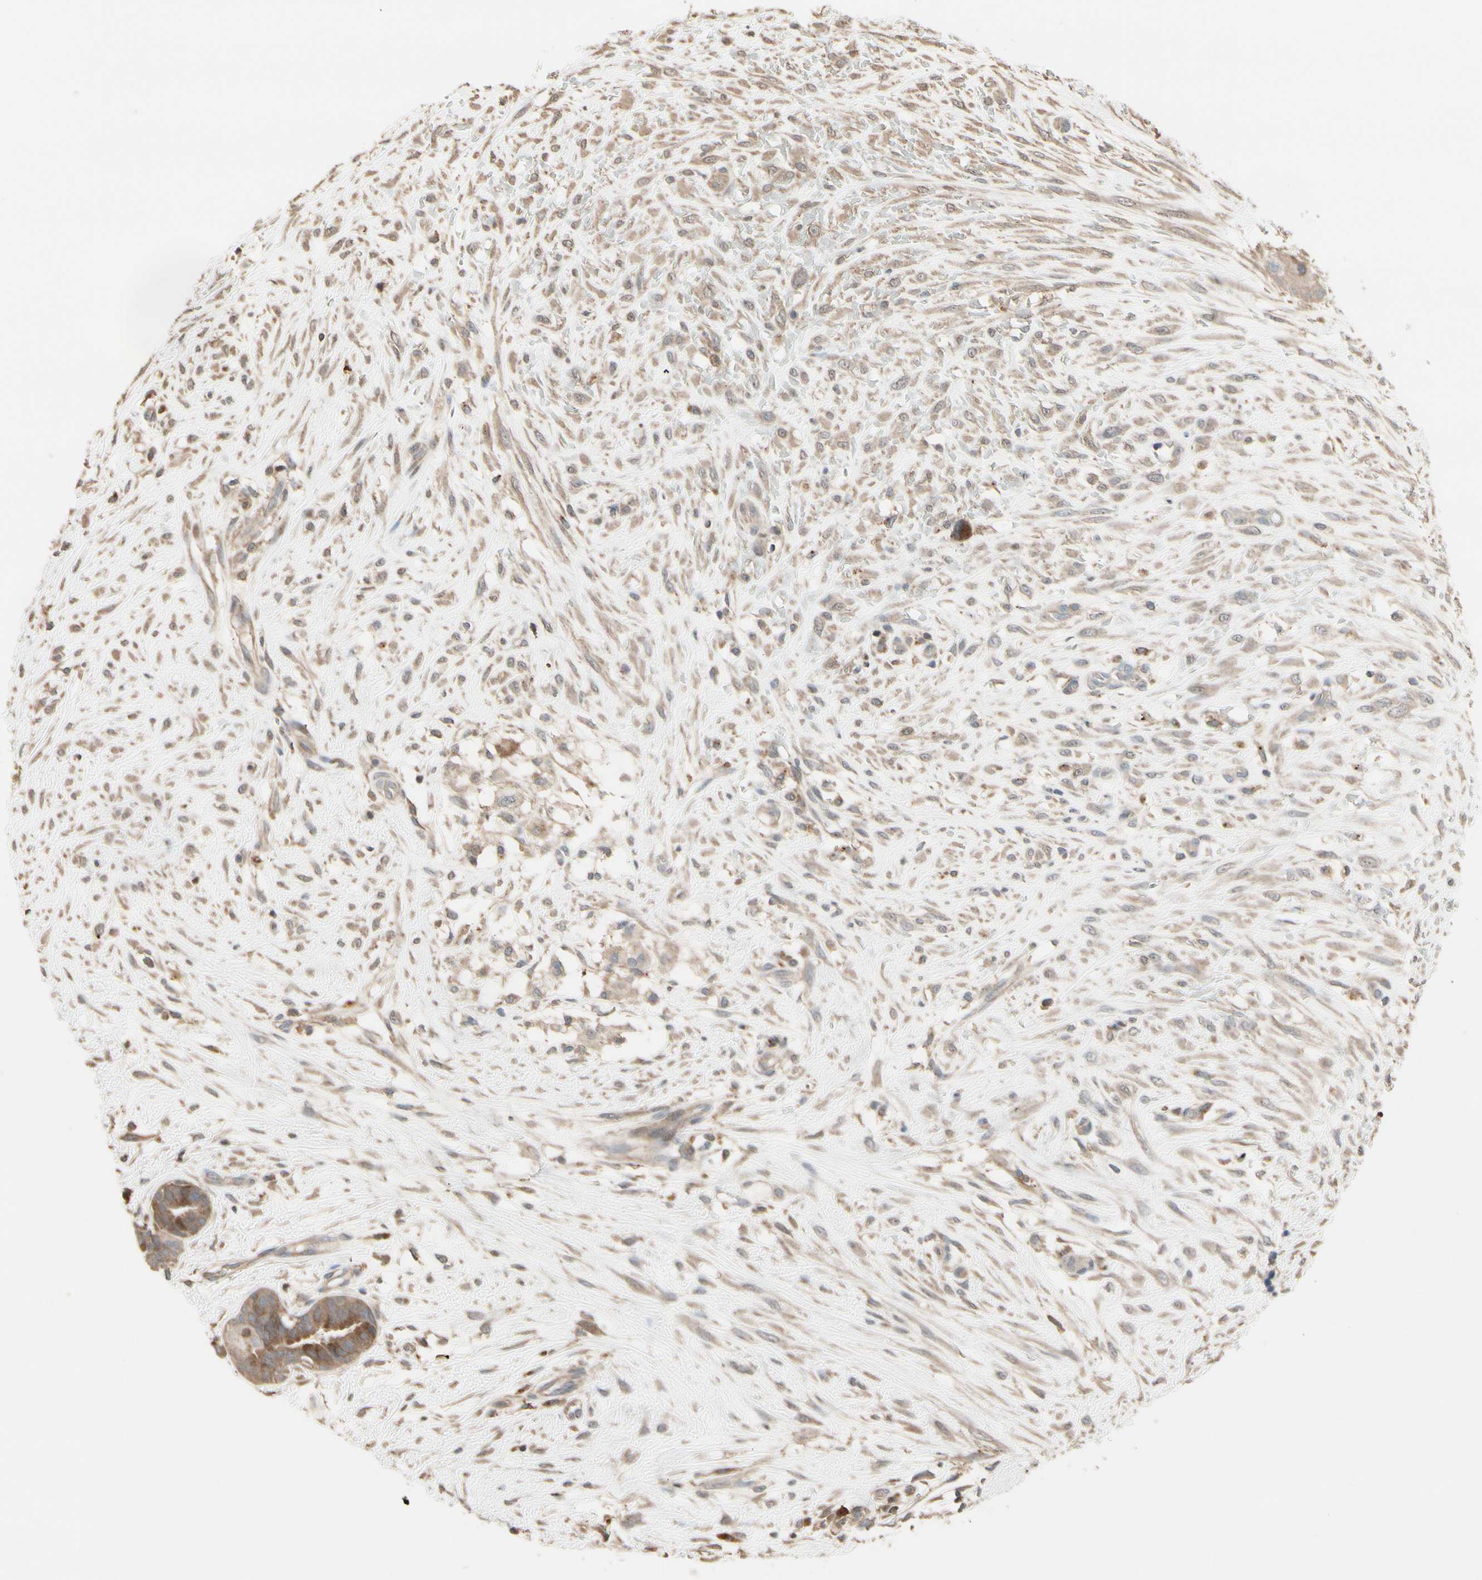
{"staining": {"intensity": "moderate", "quantity": "<25%", "location": "cytoplasmic/membranous"}, "tissue": "breast cancer", "cell_type": "Tumor cells", "image_type": "cancer", "snomed": [{"axis": "morphology", "description": "Duct carcinoma"}, {"axis": "topography", "description": "Breast"}], "caption": "Protein expression by immunohistochemistry shows moderate cytoplasmic/membranous staining in about <25% of tumor cells in breast cancer (intraductal carcinoma). (IHC, brightfield microscopy, high magnification).", "gene": "CSF1R", "patient": {"sex": "female", "age": 40}}